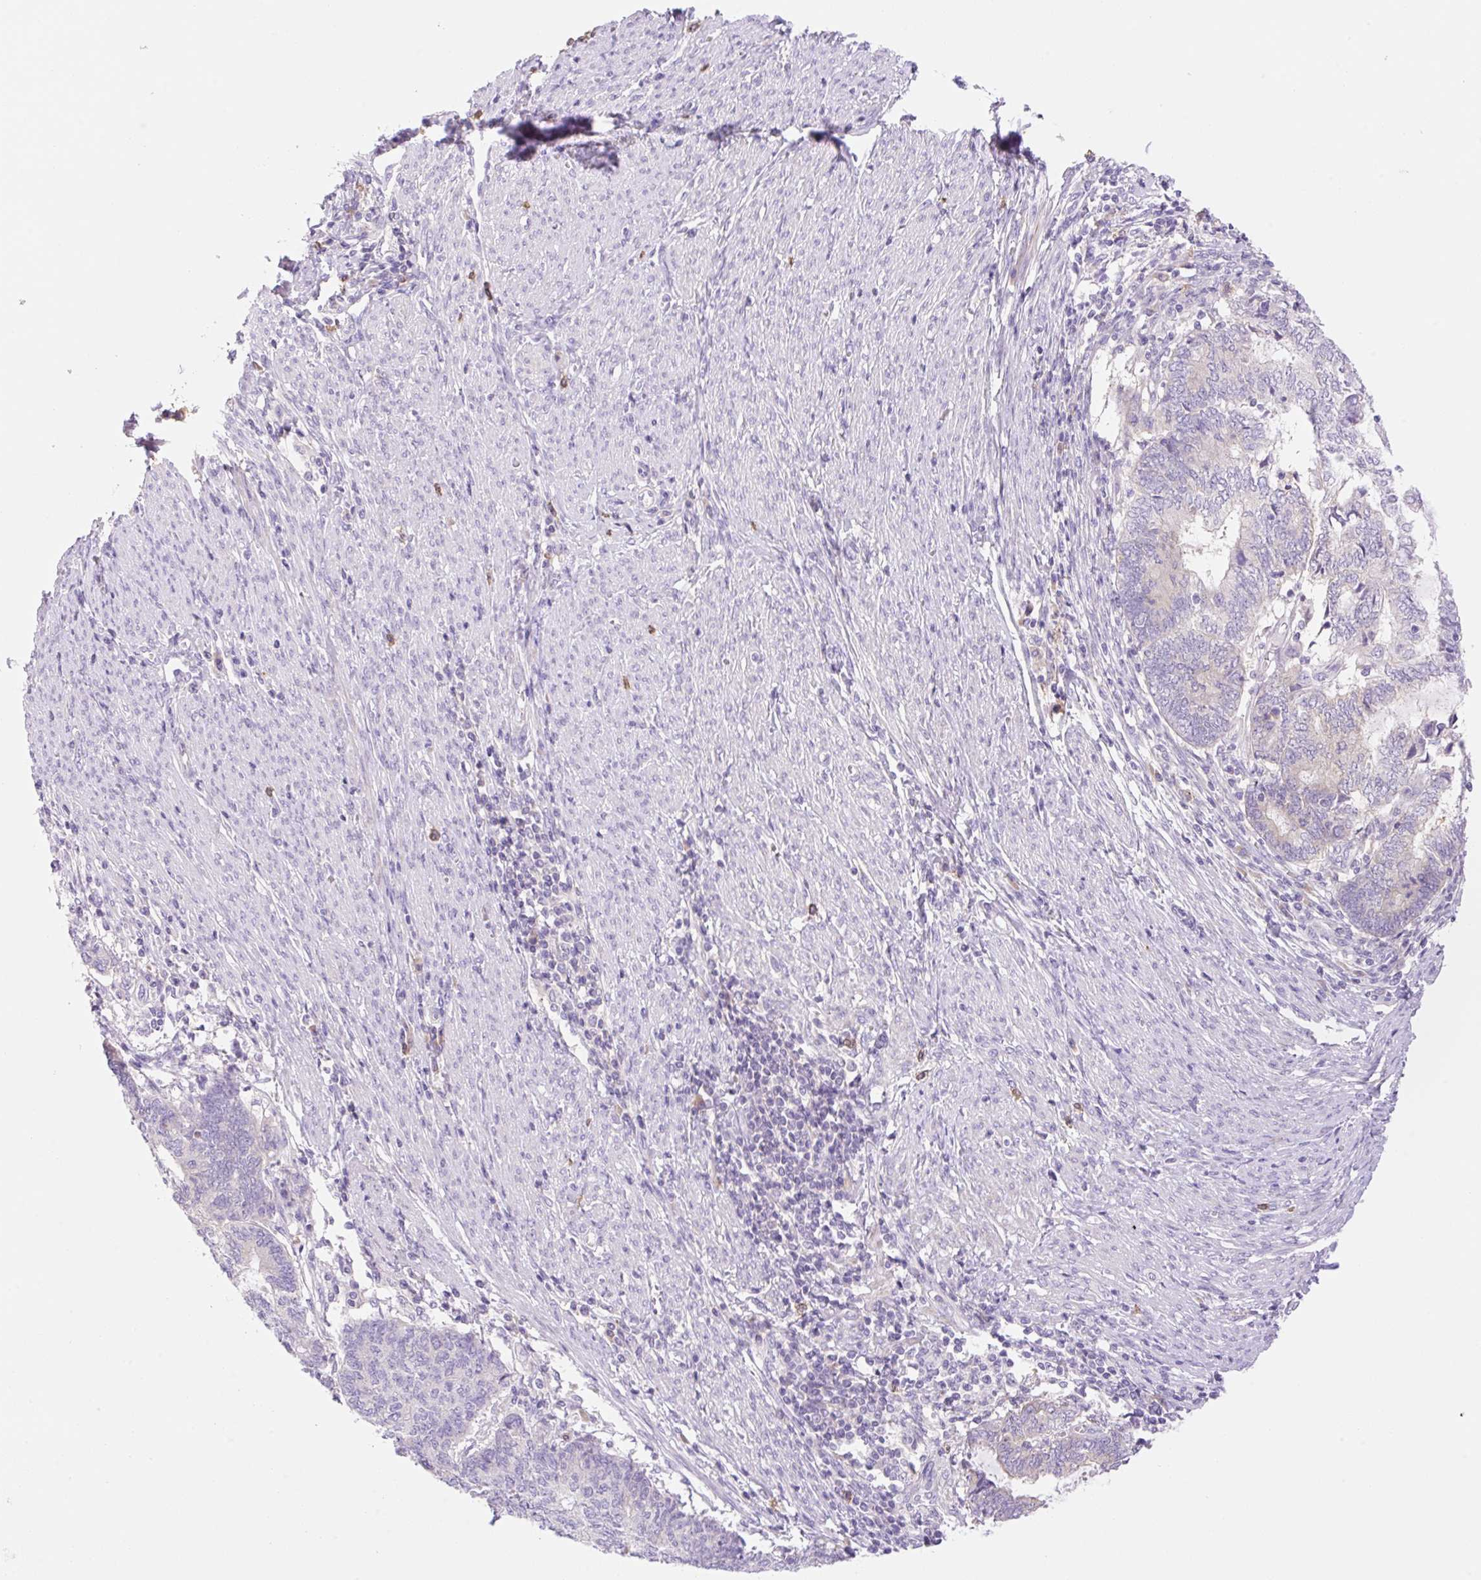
{"staining": {"intensity": "negative", "quantity": "none", "location": "none"}, "tissue": "endometrial cancer", "cell_type": "Tumor cells", "image_type": "cancer", "snomed": [{"axis": "morphology", "description": "Adenocarcinoma, NOS"}, {"axis": "topography", "description": "Uterus"}, {"axis": "topography", "description": "Endometrium"}], "caption": "Immunohistochemical staining of endometrial cancer demonstrates no significant positivity in tumor cells.", "gene": "DENND5A", "patient": {"sex": "female", "age": 70}}